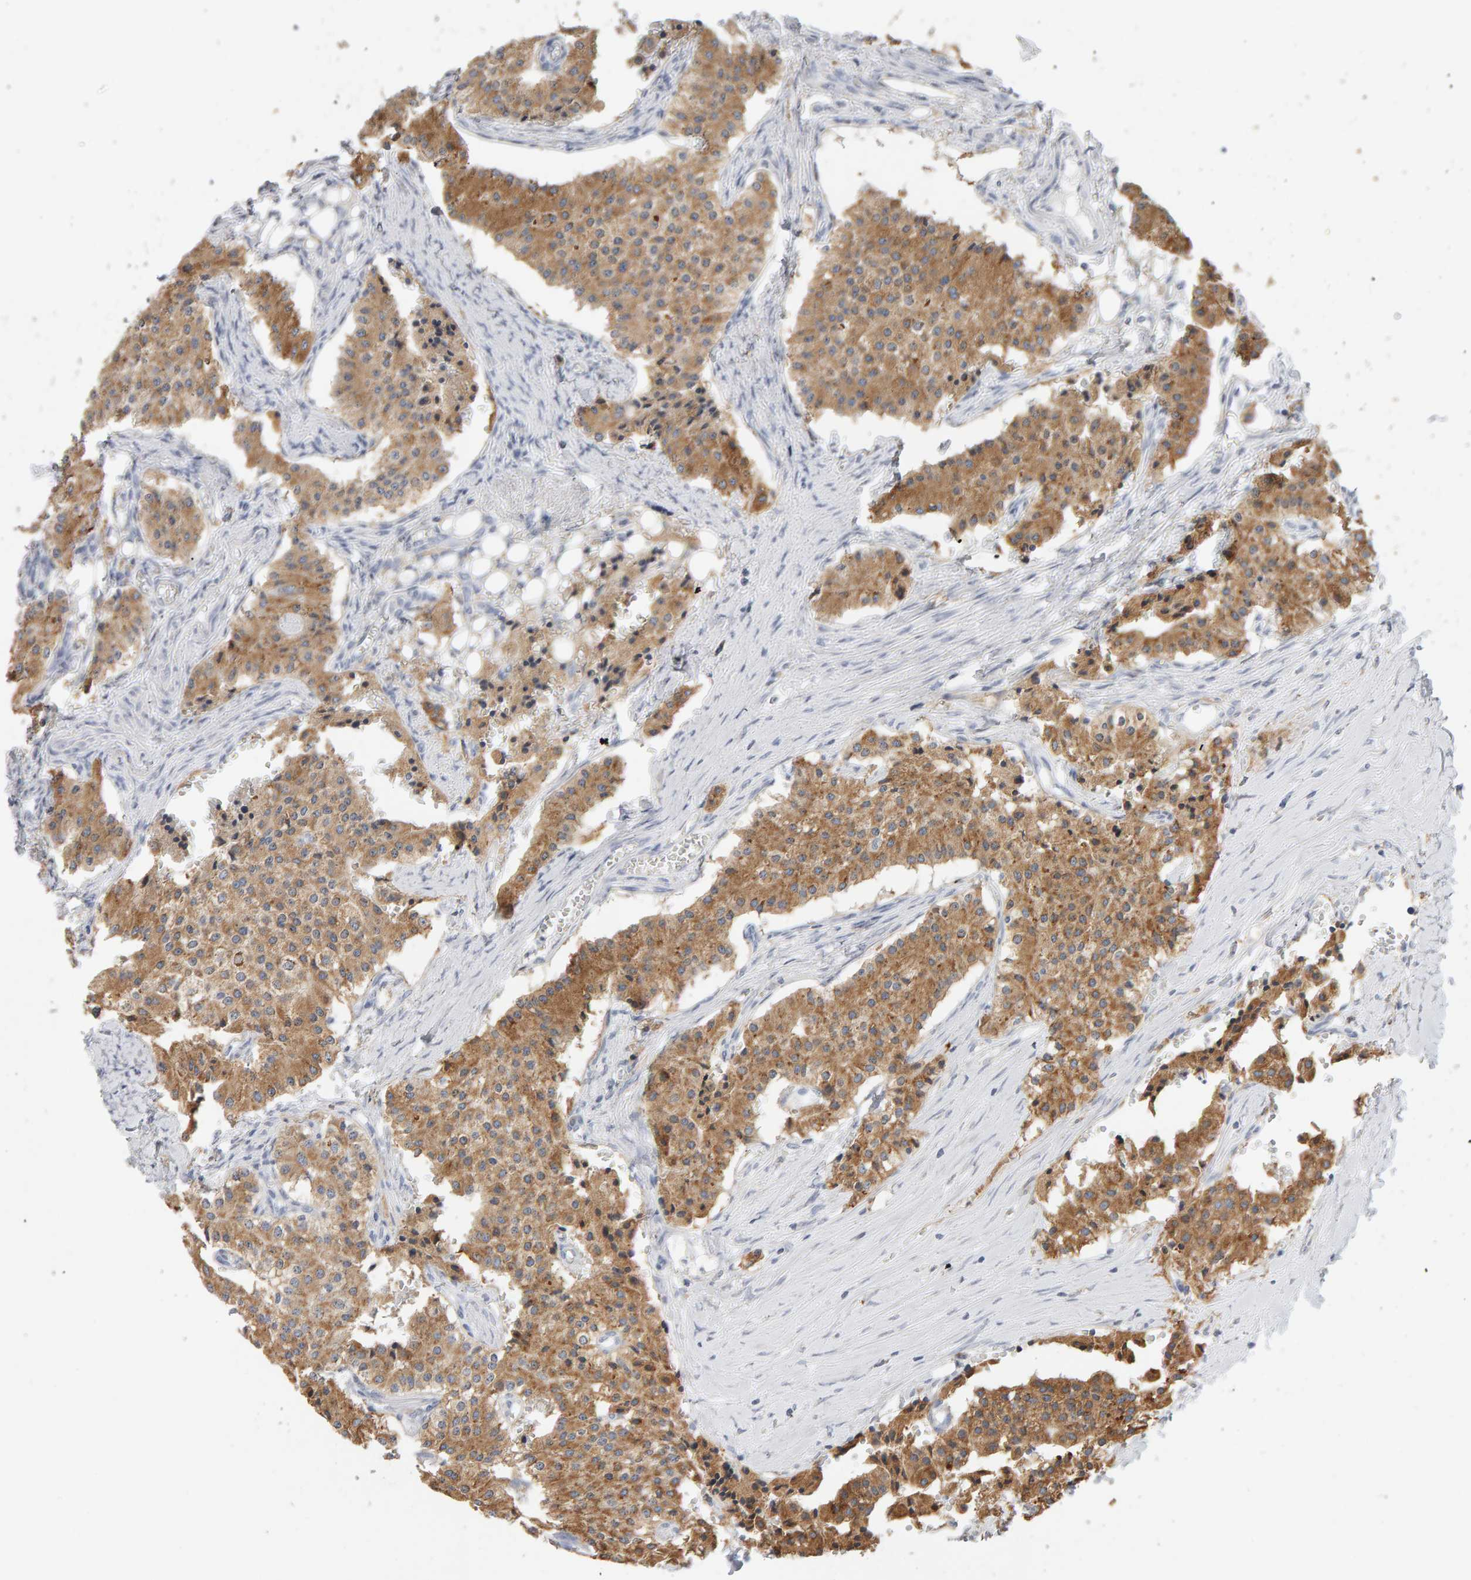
{"staining": {"intensity": "moderate", "quantity": ">75%", "location": "cytoplasmic/membranous"}, "tissue": "carcinoid", "cell_type": "Tumor cells", "image_type": "cancer", "snomed": [{"axis": "morphology", "description": "Carcinoid, malignant, NOS"}, {"axis": "topography", "description": "Colon"}], "caption": "A high-resolution photomicrograph shows immunohistochemistry (IHC) staining of carcinoid, which displays moderate cytoplasmic/membranous staining in approximately >75% of tumor cells.", "gene": "SGPL1", "patient": {"sex": "female", "age": 52}}